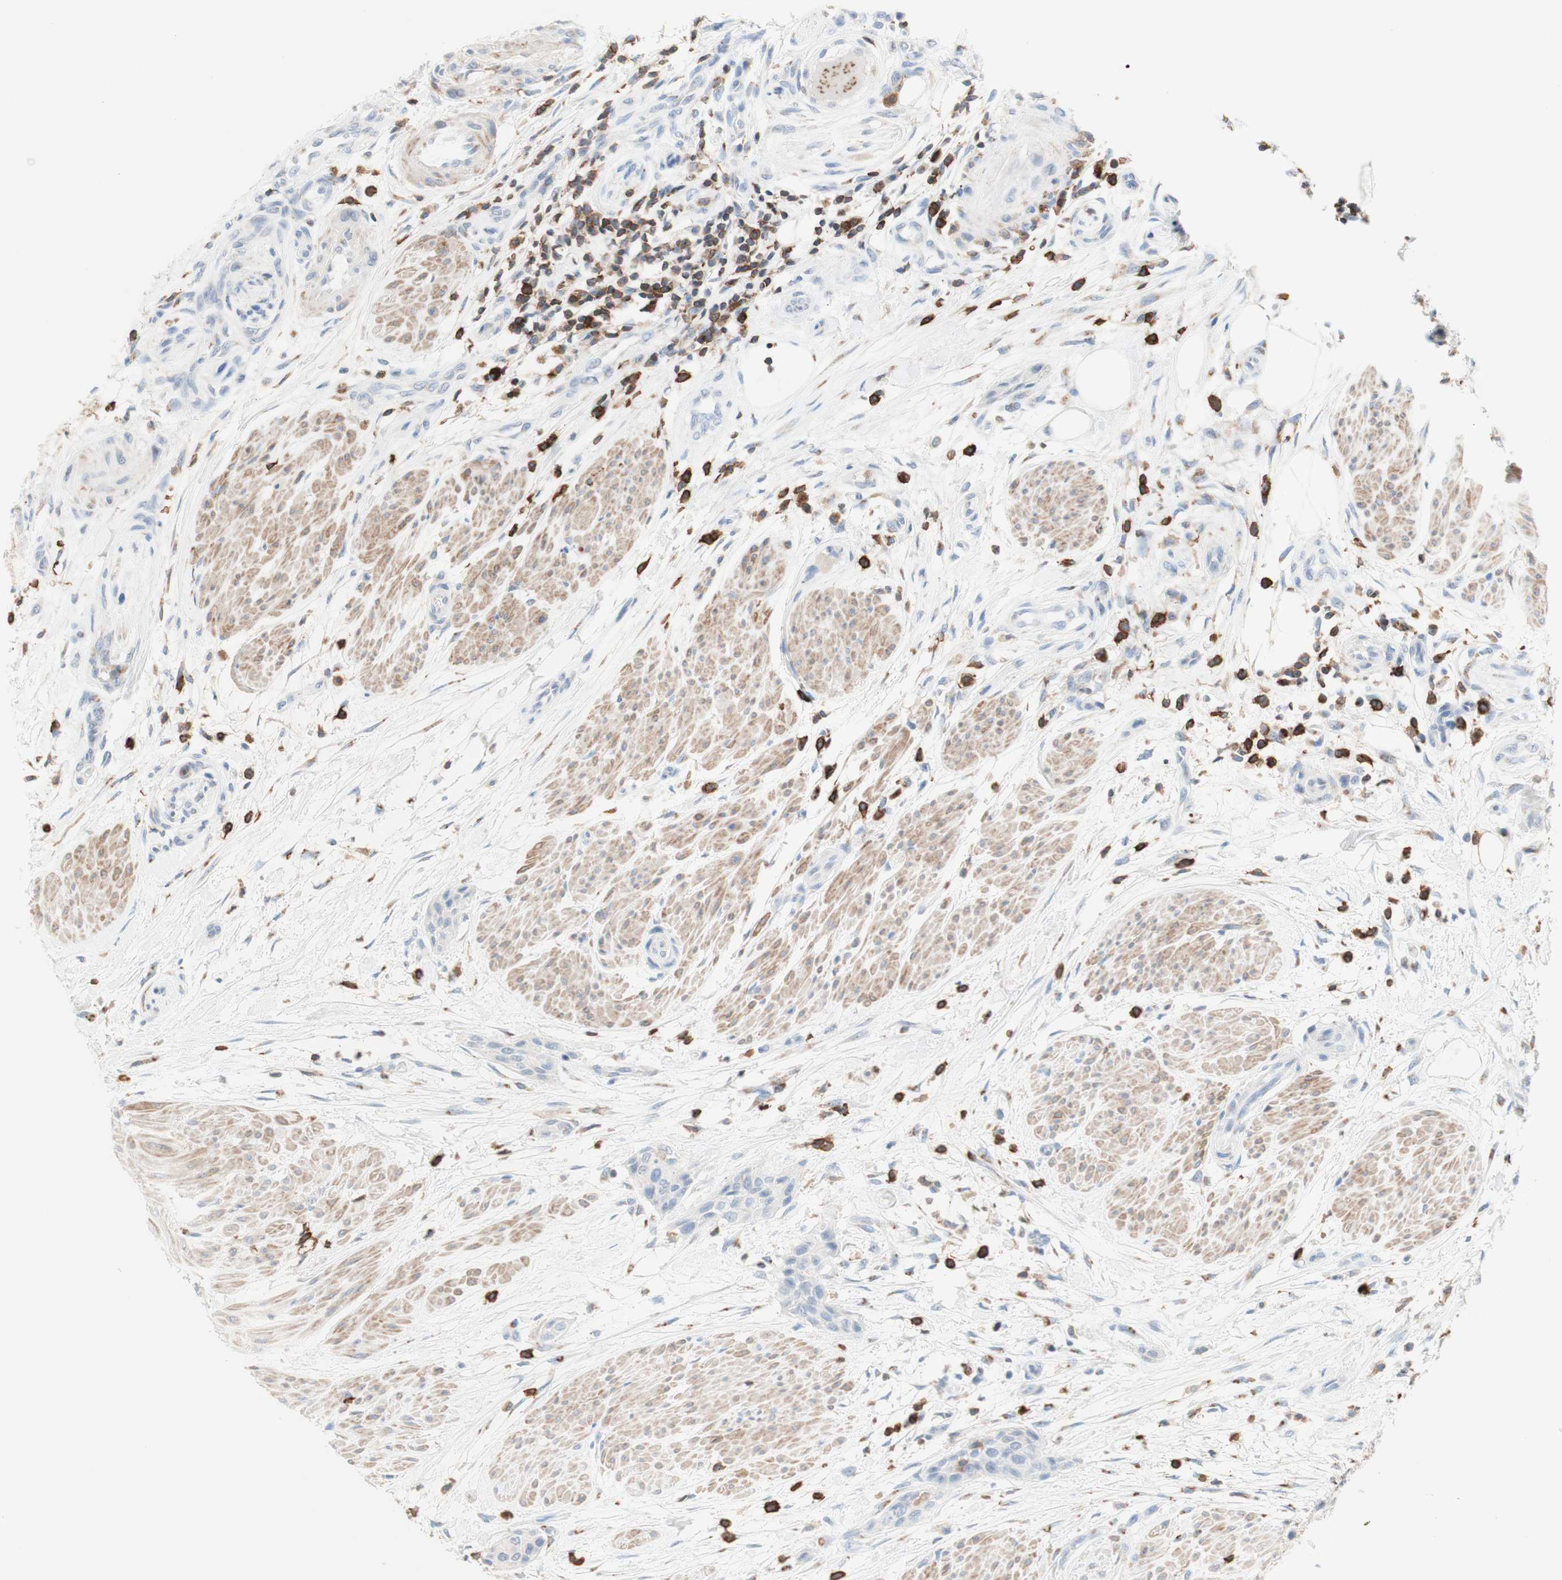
{"staining": {"intensity": "negative", "quantity": "none", "location": "none"}, "tissue": "urothelial cancer", "cell_type": "Tumor cells", "image_type": "cancer", "snomed": [{"axis": "morphology", "description": "Urothelial carcinoma, High grade"}, {"axis": "topography", "description": "Urinary bladder"}], "caption": "A high-resolution photomicrograph shows immunohistochemistry (IHC) staining of urothelial cancer, which displays no significant expression in tumor cells. (DAB immunohistochemistry (IHC), high magnification).", "gene": "SPINK6", "patient": {"sex": "male", "age": 35}}